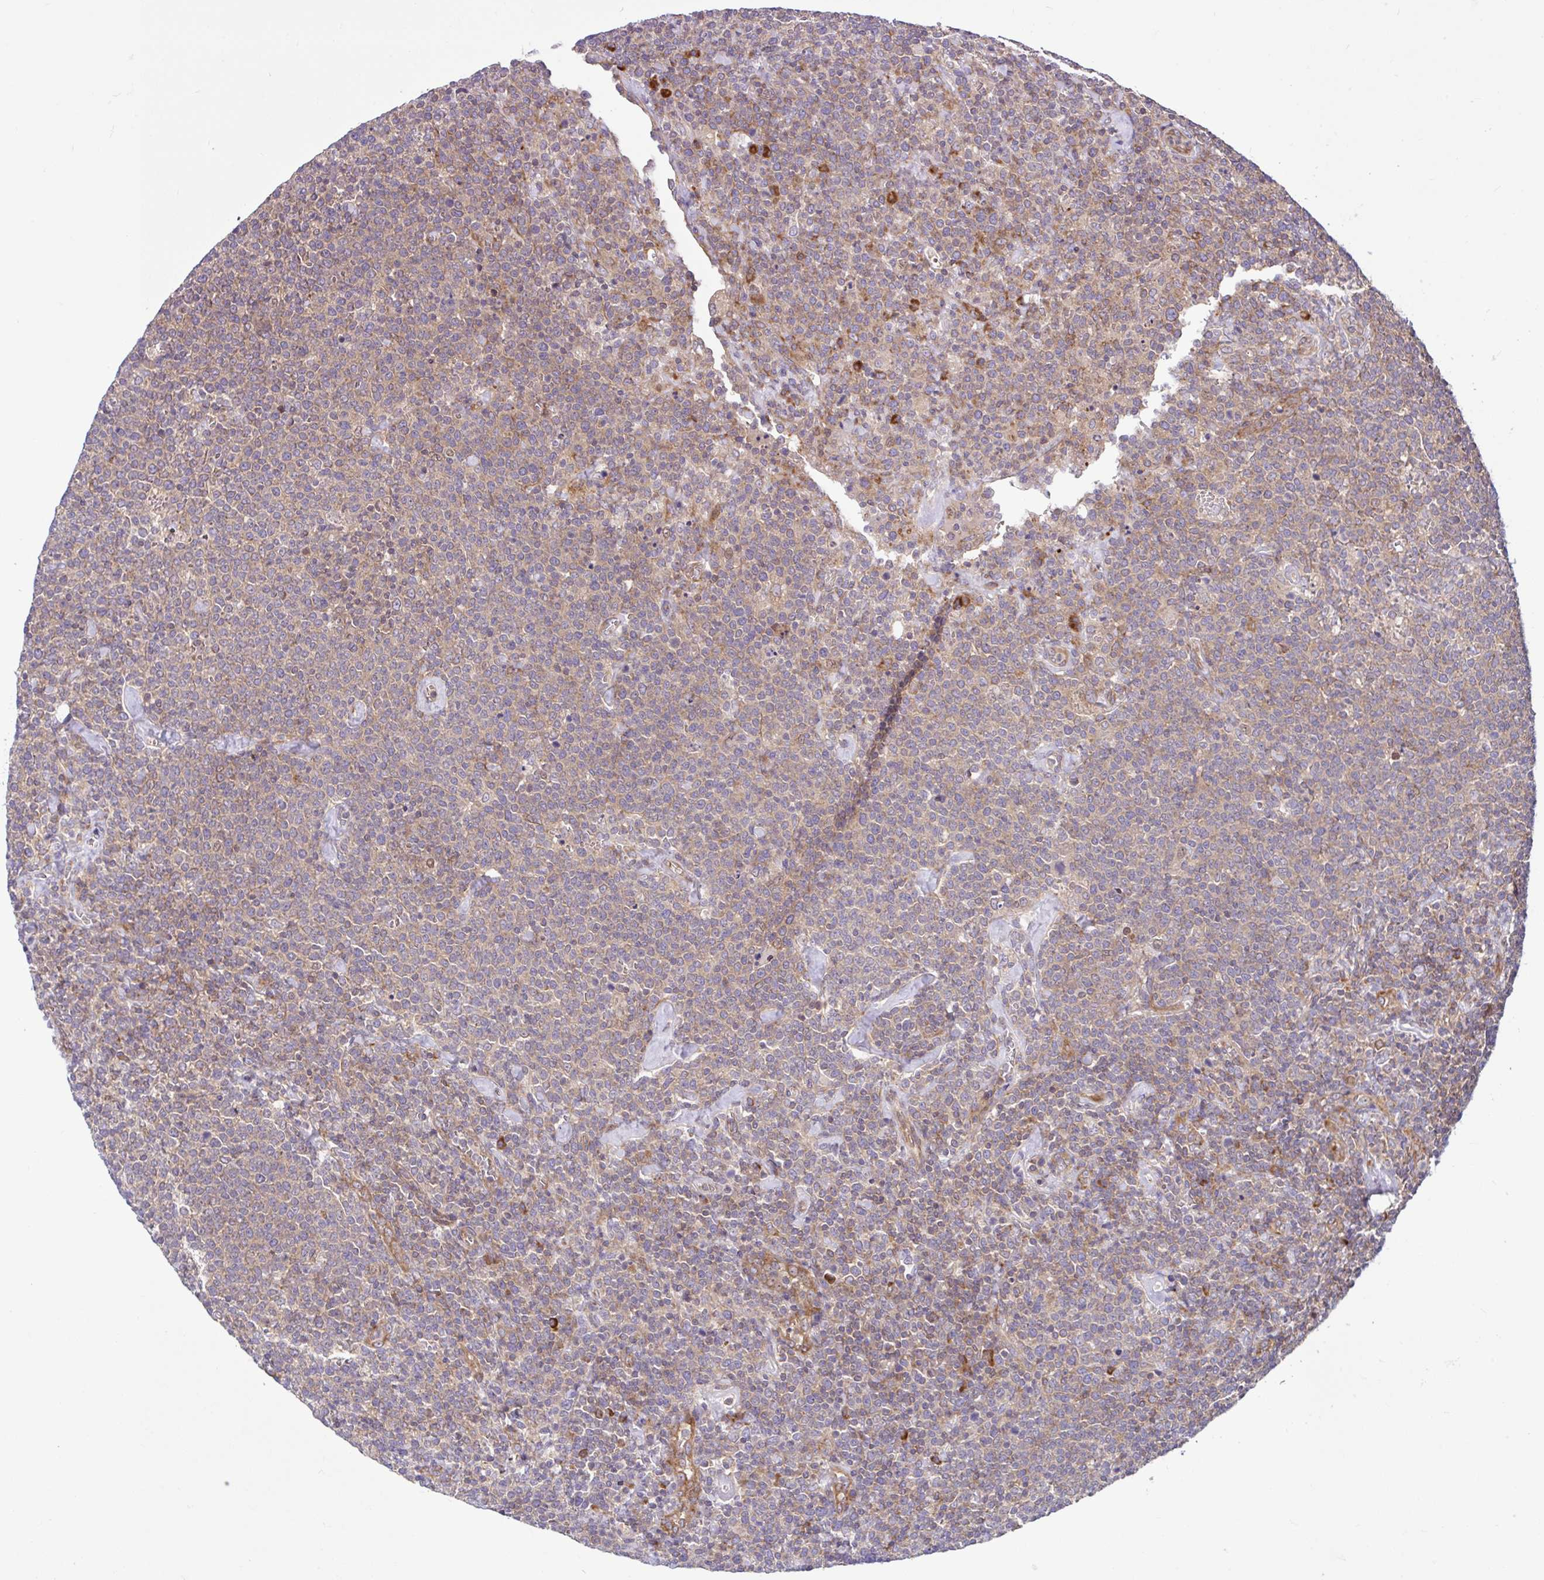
{"staining": {"intensity": "weak", "quantity": "25%-75%", "location": "cytoplasmic/membranous"}, "tissue": "lymphoma", "cell_type": "Tumor cells", "image_type": "cancer", "snomed": [{"axis": "morphology", "description": "Malignant lymphoma, non-Hodgkin's type, High grade"}, {"axis": "topography", "description": "Lymph node"}], "caption": "A brown stain highlights weak cytoplasmic/membranous staining of a protein in human lymphoma tumor cells.", "gene": "NTPCR", "patient": {"sex": "male", "age": 61}}